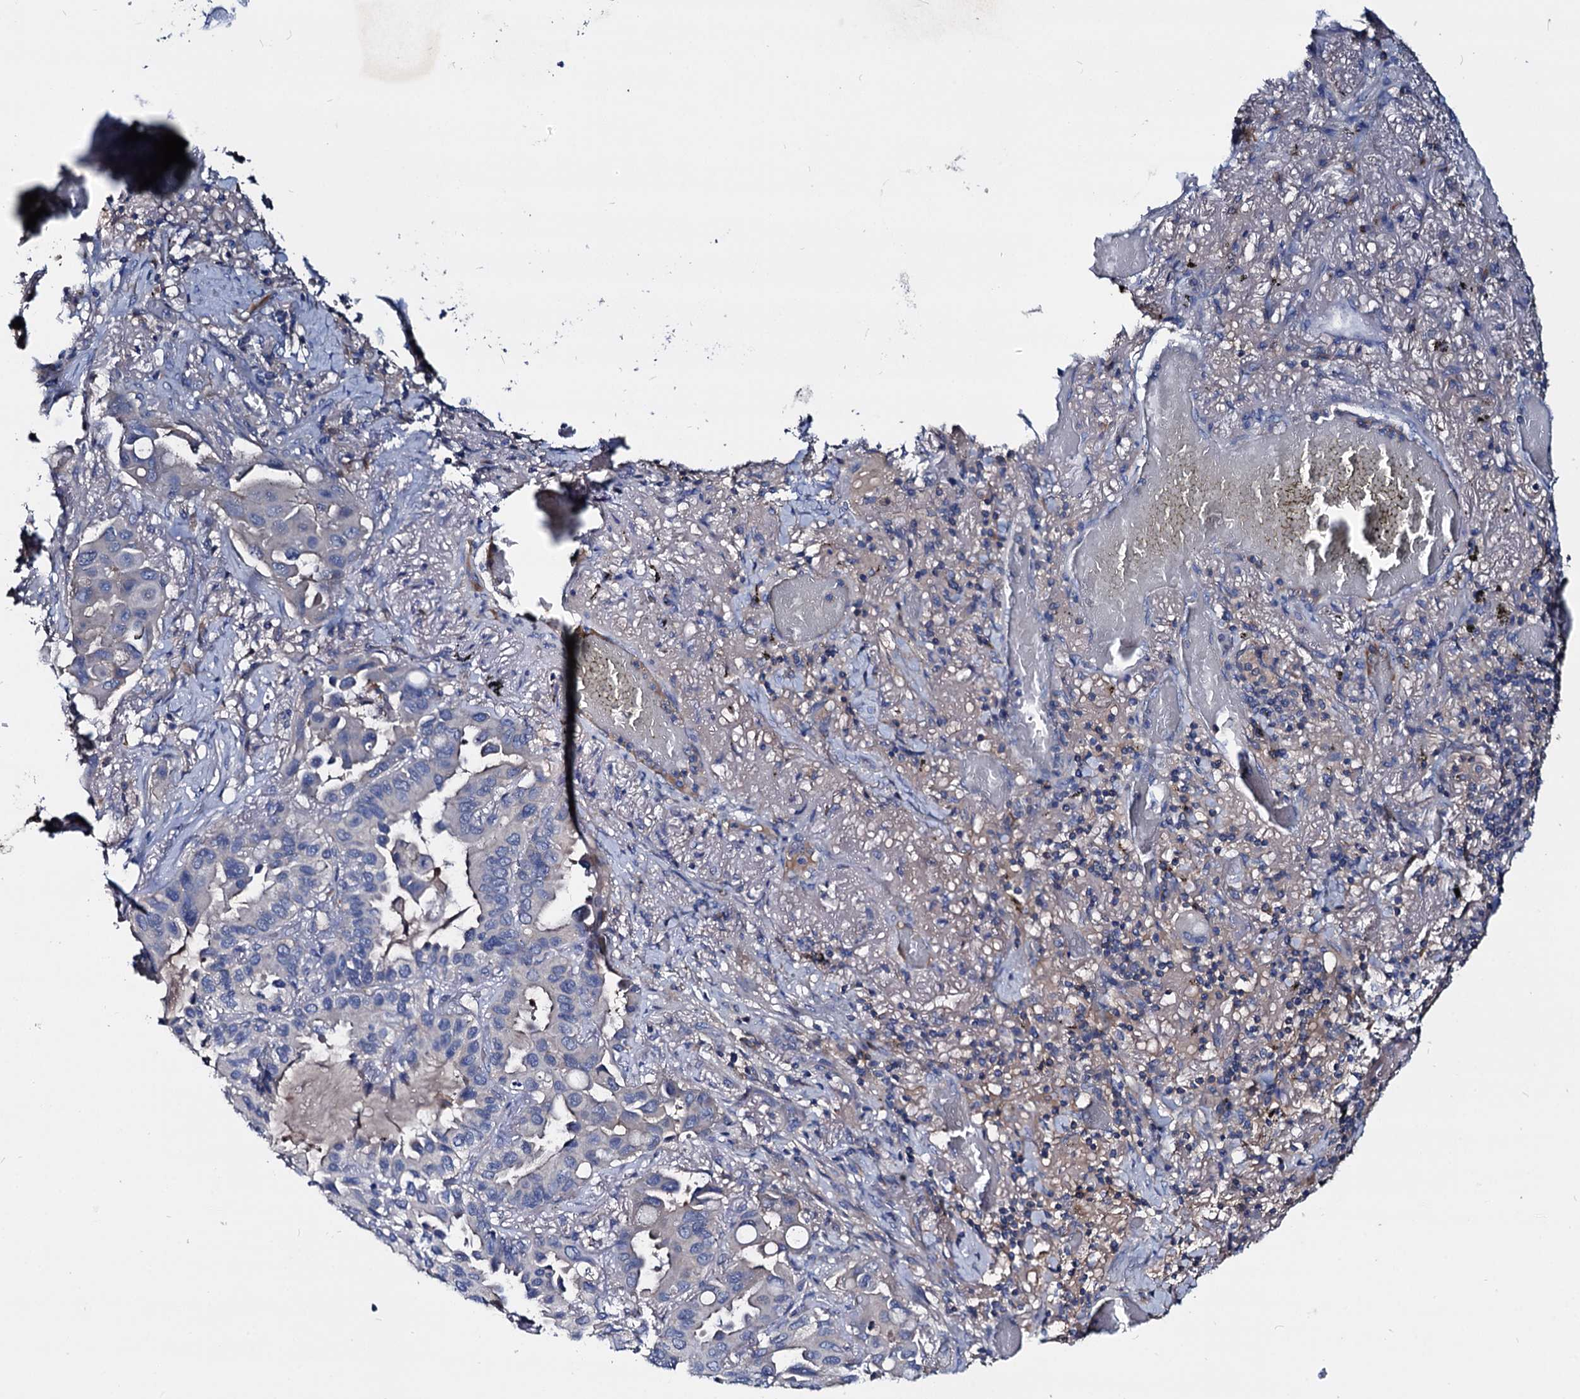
{"staining": {"intensity": "negative", "quantity": "none", "location": "none"}, "tissue": "lung cancer", "cell_type": "Tumor cells", "image_type": "cancer", "snomed": [{"axis": "morphology", "description": "Adenocarcinoma, NOS"}, {"axis": "topography", "description": "Lung"}], "caption": "A high-resolution photomicrograph shows immunohistochemistry staining of lung cancer, which displays no significant positivity in tumor cells.", "gene": "ACY3", "patient": {"sex": "male", "age": 64}}